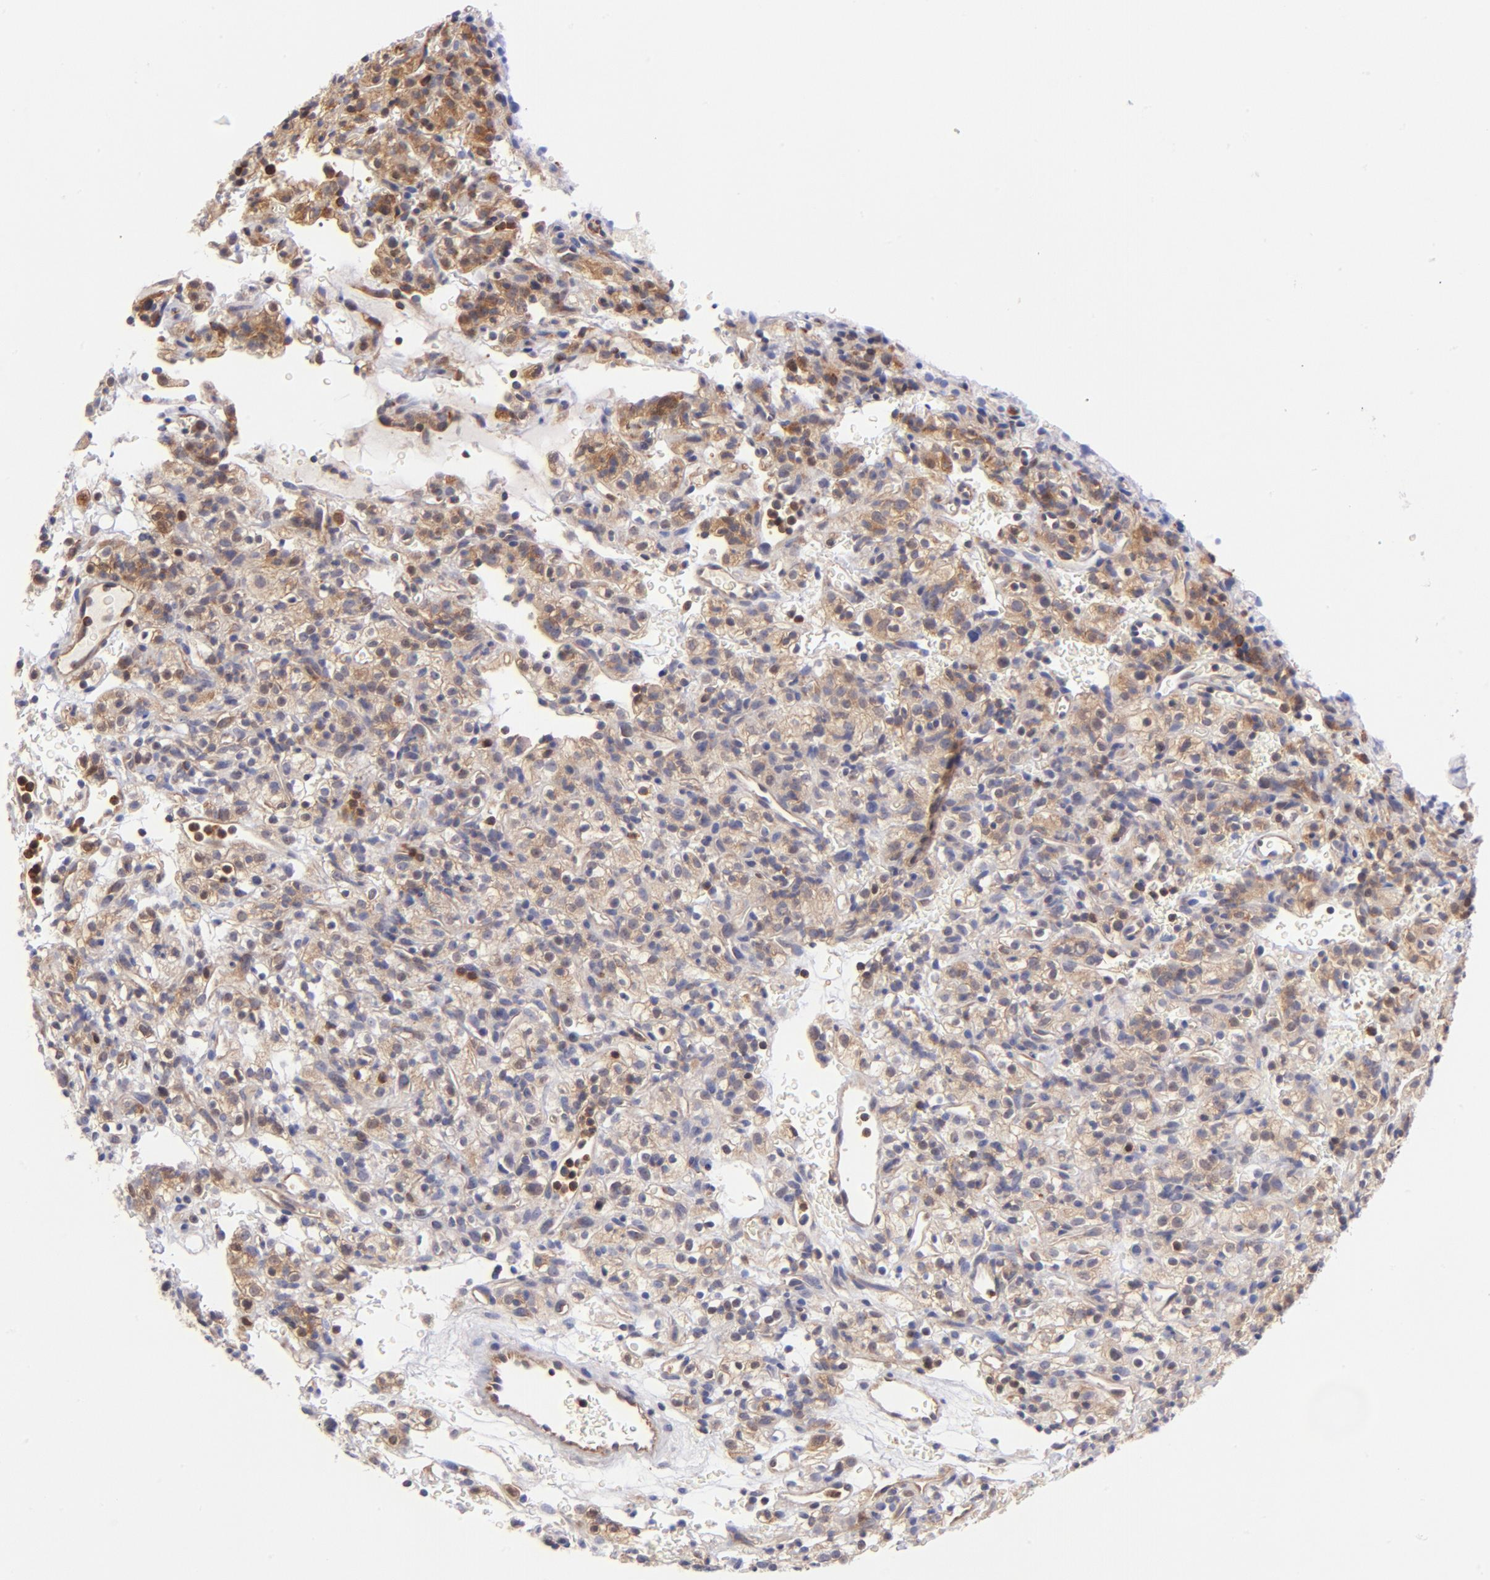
{"staining": {"intensity": "weak", "quantity": ">75%", "location": "cytoplasmic/membranous"}, "tissue": "renal cancer", "cell_type": "Tumor cells", "image_type": "cancer", "snomed": [{"axis": "morphology", "description": "Normal tissue, NOS"}, {"axis": "morphology", "description": "Adenocarcinoma, NOS"}, {"axis": "topography", "description": "Kidney"}], "caption": "High-magnification brightfield microscopy of renal adenocarcinoma stained with DAB (brown) and counterstained with hematoxylin (blue). tumor cells exhibit weak cytoplasmic/membranous expression is seen in about>75% of cells.", "gene": "YWHAB", "patient": {"sex": "female", "age": 72}}